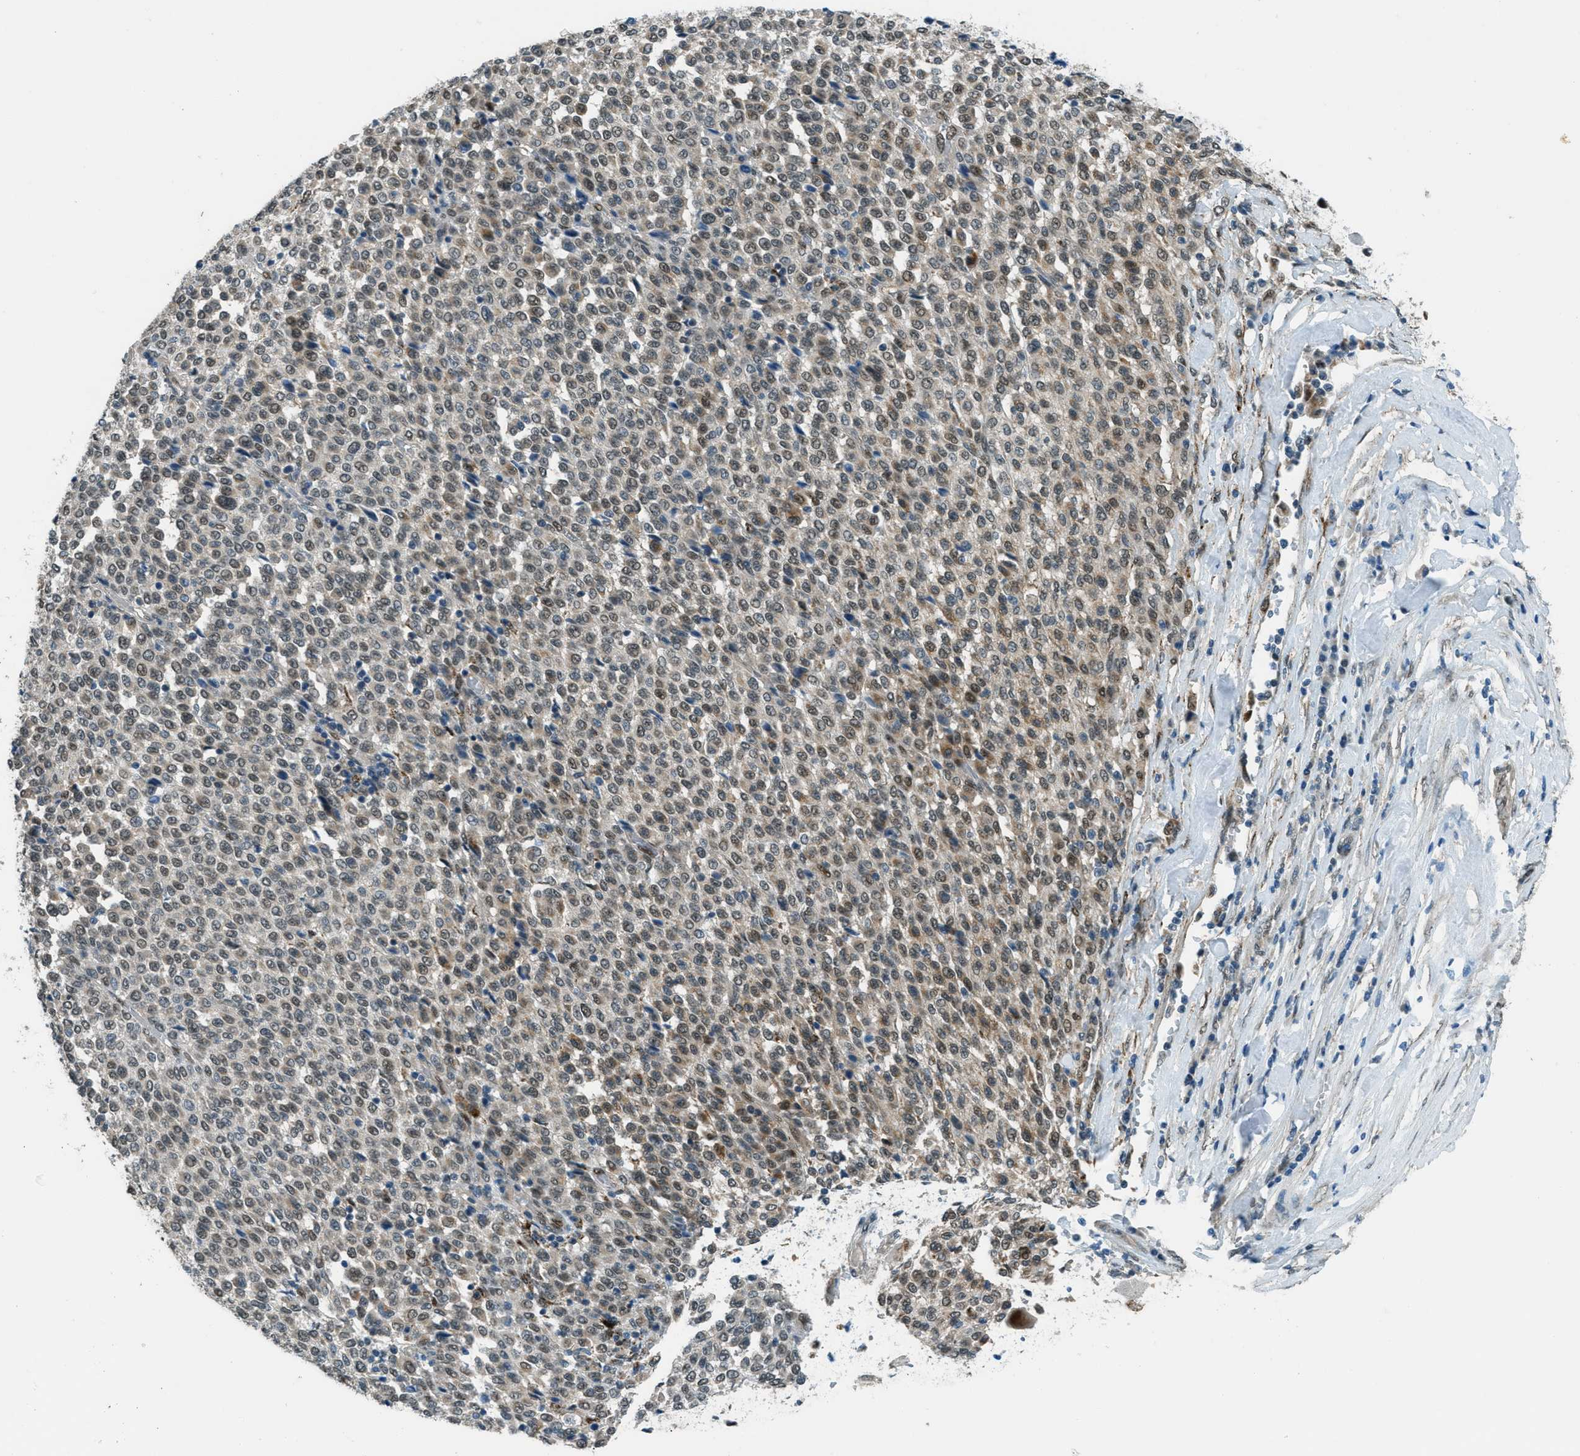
{"staining": {"intensity": "weak", "quantity": "25%-75%", "location": "nuclear"}, "tissue": "melanoma", "cell_type": "Tumor cells", "image_type": "cancer", "snomed": [{"axis": "morphology", "description": "Malignant melanoma, Metastatic site"}, {"axis": "topography", "description": "Pancreas"}], "caption": "Immunohistochemistry micrograph of neoplastic tissue: human malignant melanoma (metastatic site) stained using immunohistochemistry demonstrates low levels of weak protein expression localized specifically in the nuclear of tumor cells, appearing as a nuclear brown color.", "gene": "NPEPL1", "patient": {"sex": "female", "age": 30}}